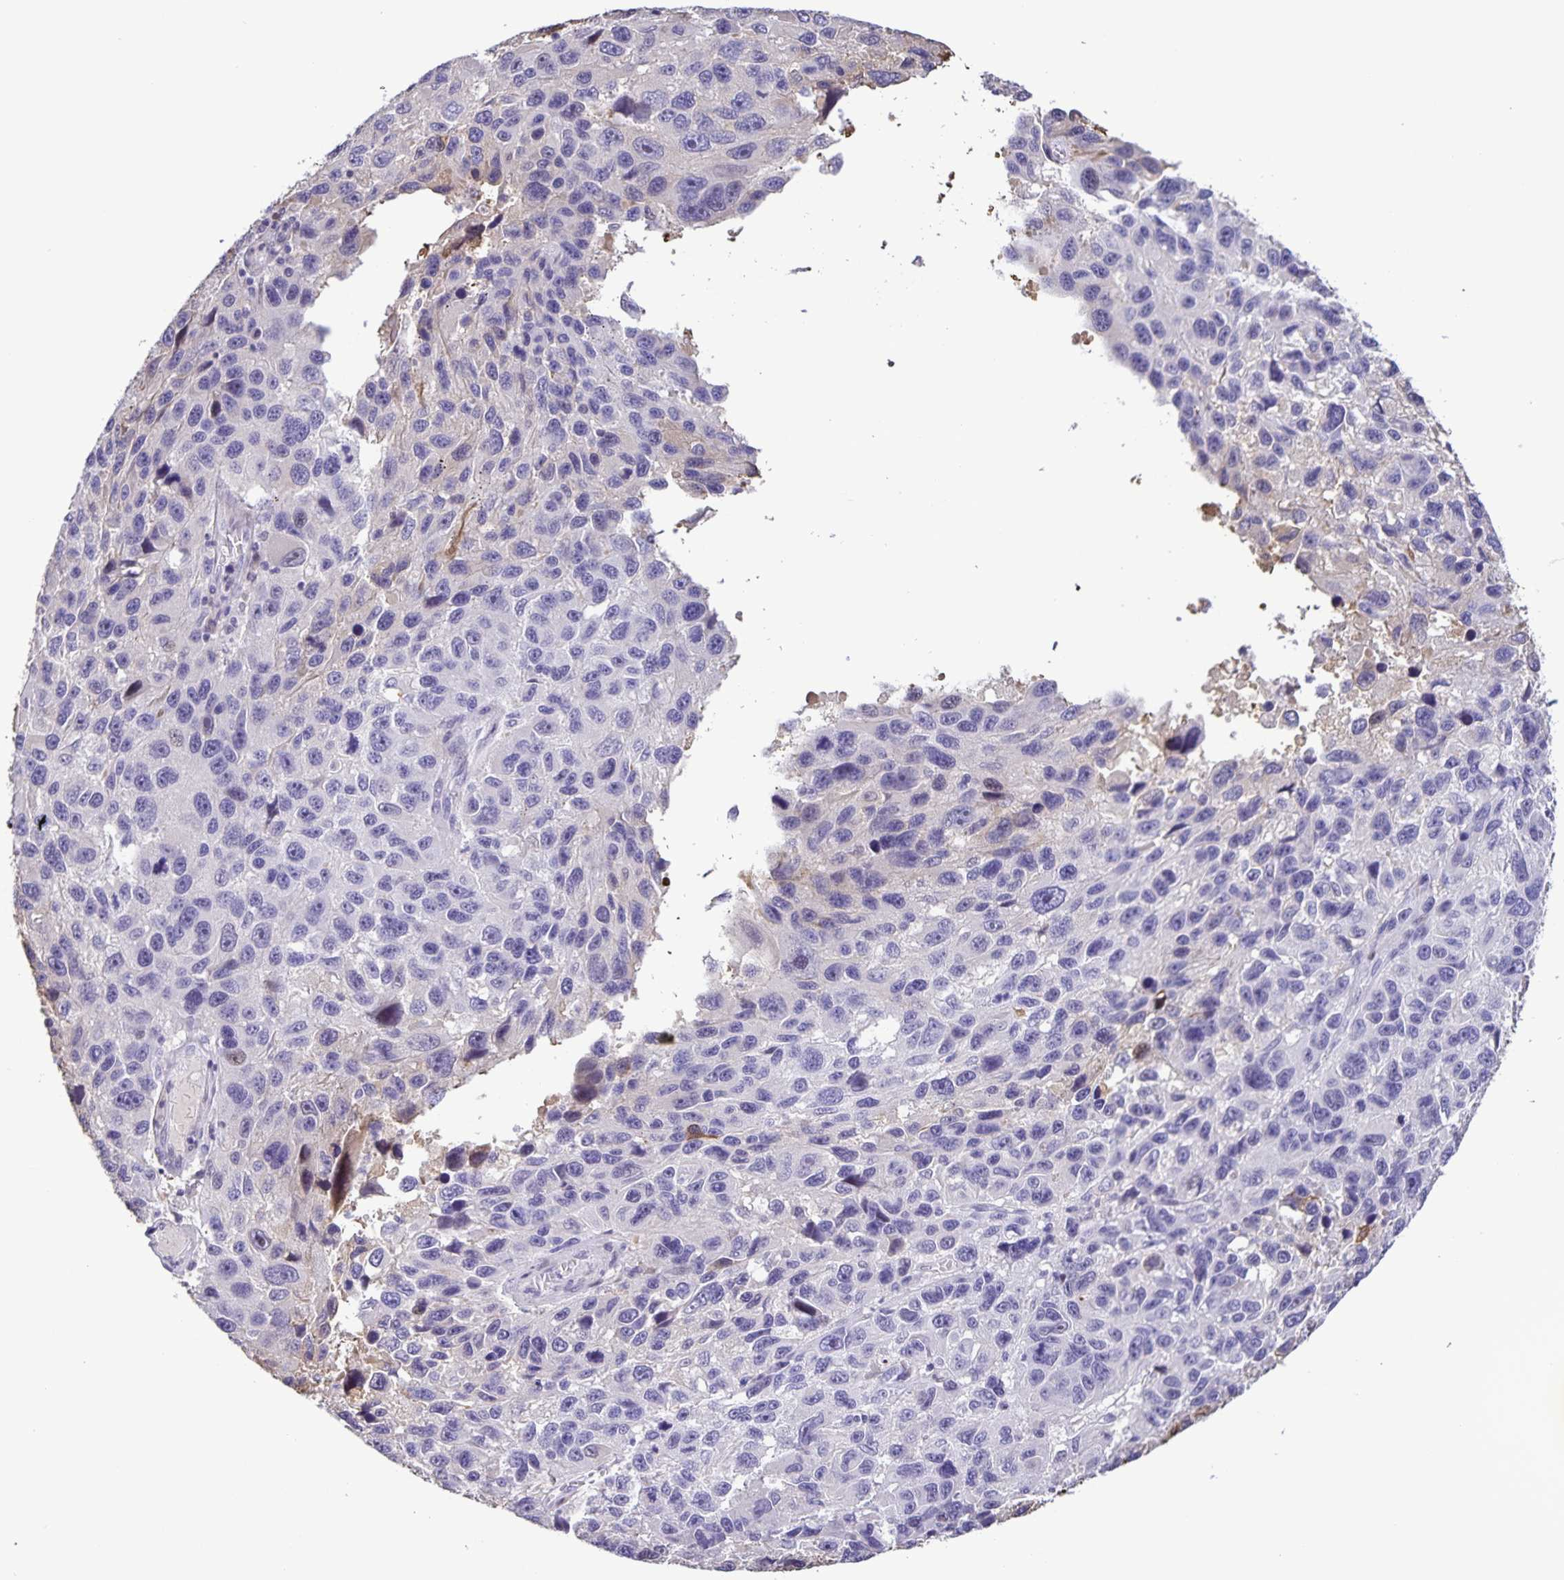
{"staining": {"intensity": "negative", "quantity": "none", "location": "none"}, "tissue": "melanoma", "cell_type": "Tumor cells", "image_type": "cancer", "snomed": [{"axis": "morphology", "description": "Malignant melanoma, NOS"}, {"axis": "topography", "description": "Skin"}], "caption": "Protein analysis of melanoma demonstrates no significant staining in tumor cells. (Stains: DAB (3,3'-diaminobenzidine) IHC with hematoxylin counter stain, Microscopy: brightfield microscopy at high magnification).", "gene": "ONECUT2", "patient": {"sex": "male", "age": 53}}